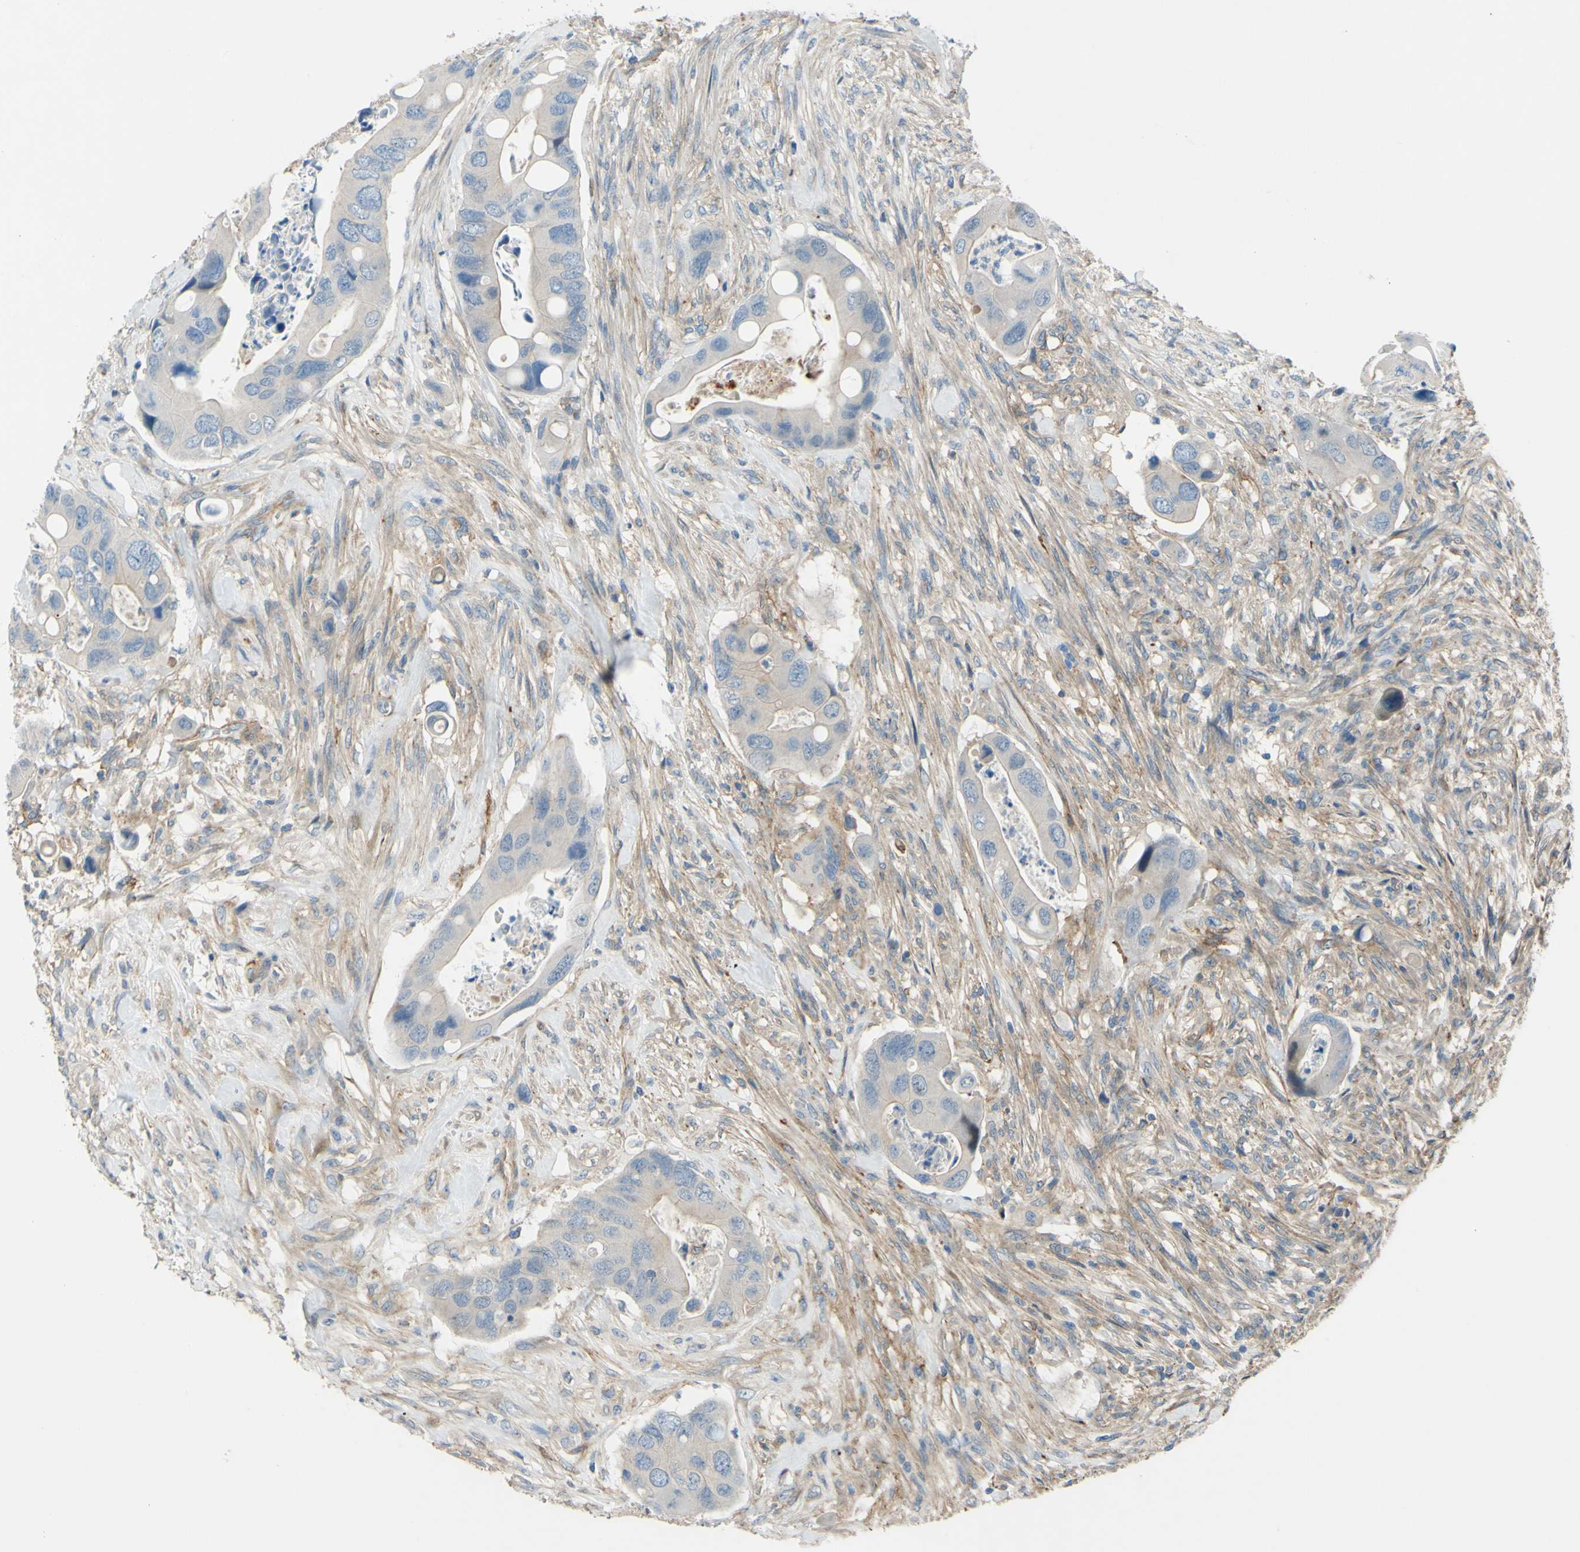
{"staining": {"intensity": "negative", "quantity": "none", "location": "none"}, "tissue": "colorectal cancer", "cell_type": "Tumor cells", "image_type": "cancer", "snomed": [{"axis": "morphology", "description": "Adenocarcinoma, NOS"}, {"axis": "topography", "description": "Rectum"}], "caption": "Protein analysis of colorectal cancer reveals no significant positivity in tumor cells.", "gene": "ARHGAP1", "patient": {"sex": "female", "age": 57}}